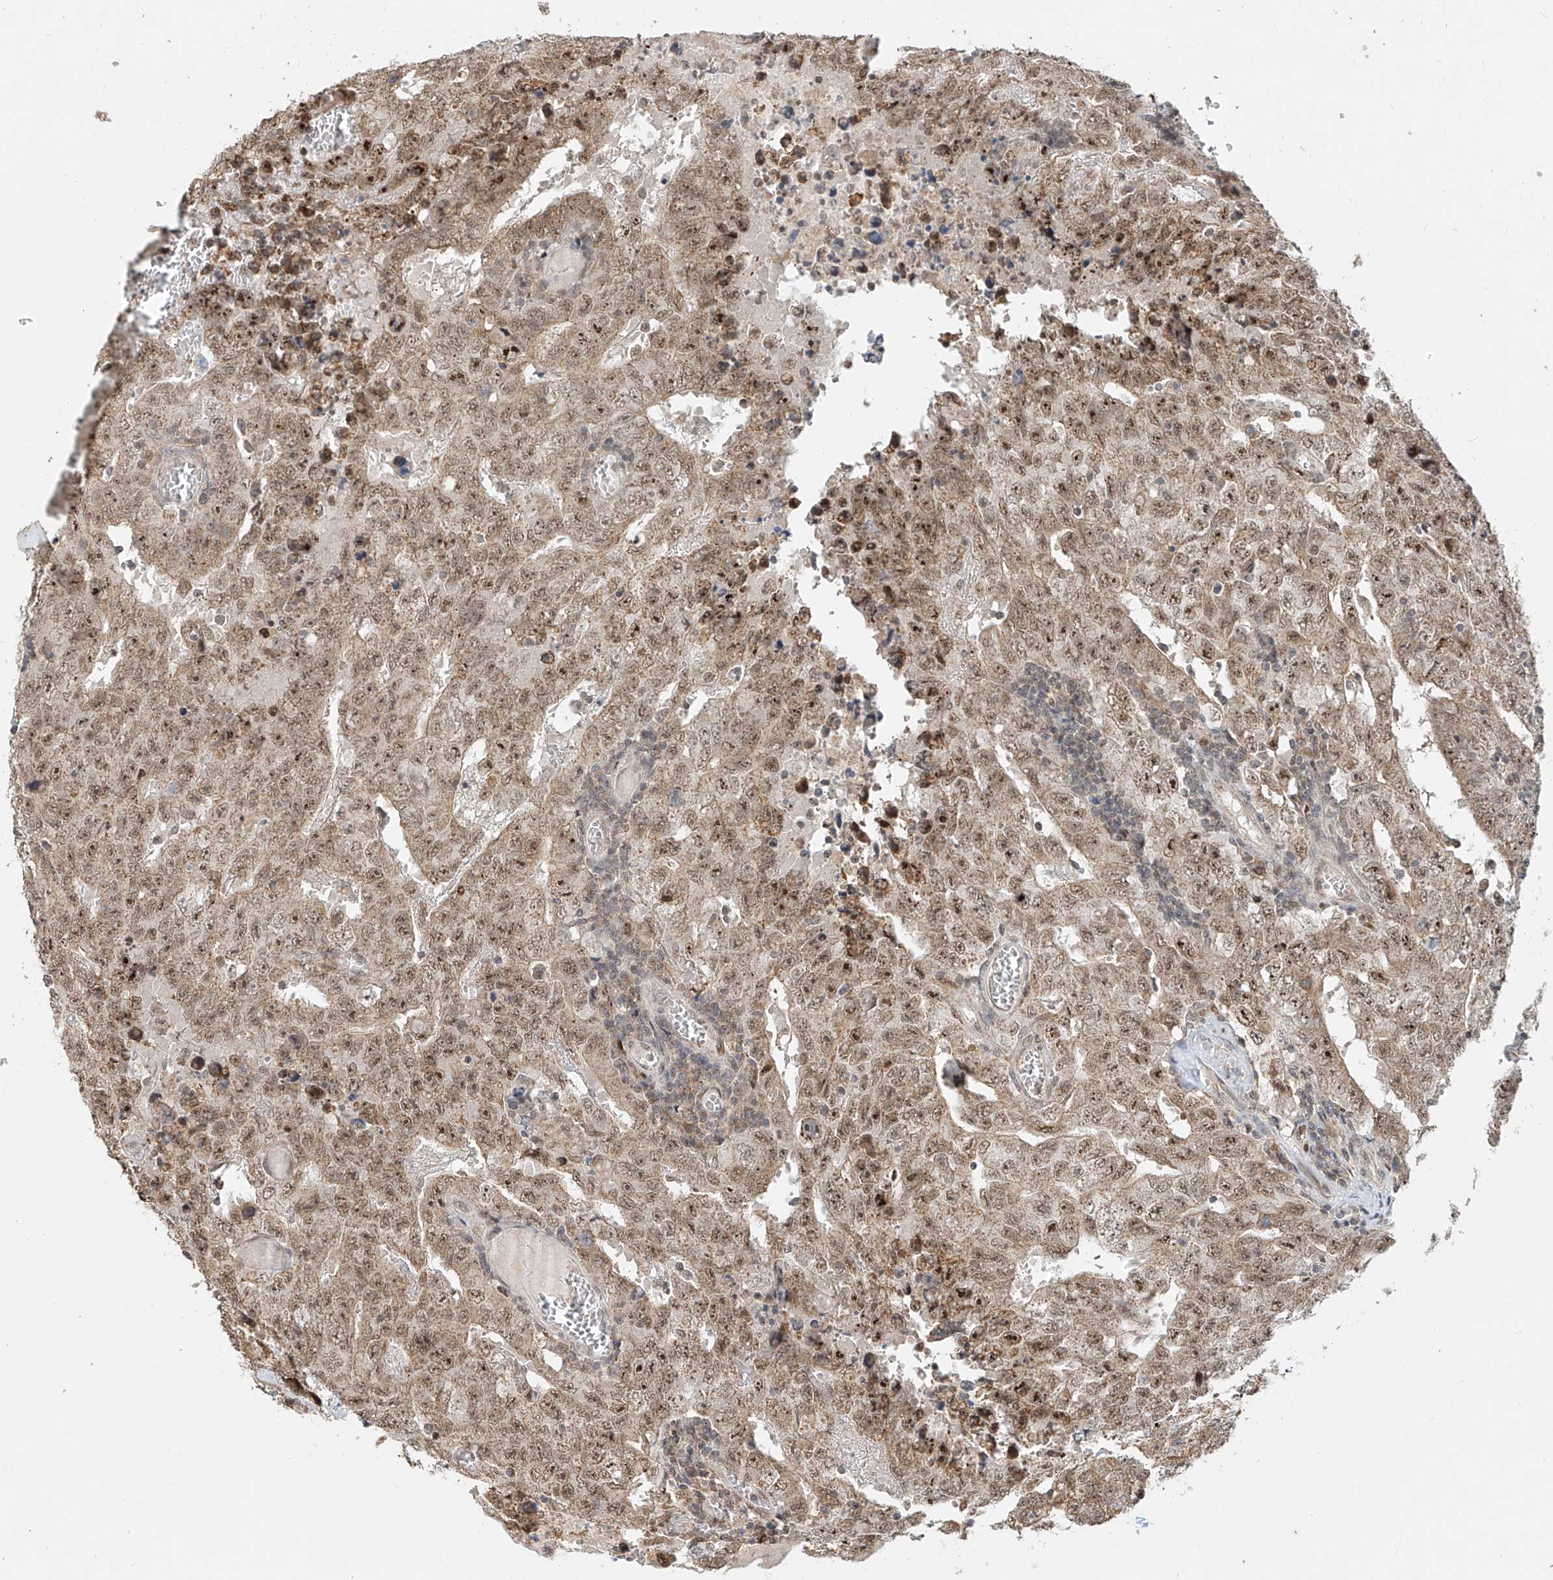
{"staining": {"intensity": "moderate", "quantity": "25%-75%", "location": "cytoplasmic/membranous,nuclear"}, "tissue": "testis cancer", "cell_type": "Tumor cells", "image_type": "cancer", "snomed": [{"axis": "morphology", "description": "Carcinoma, Embryonal, NOS"}, {"axis": "topography", "description": "Testis"}], "caption": "The photomicrograph demonstrates immunohistochemical staining of testis embryonal carcinoma. There is moderate cytoplasmic/membranous and nuclear staining is present in about 25%-75% of tumor cells.", "gene": "SYTL3", "patient": {"sex": "male", "age": 26}}